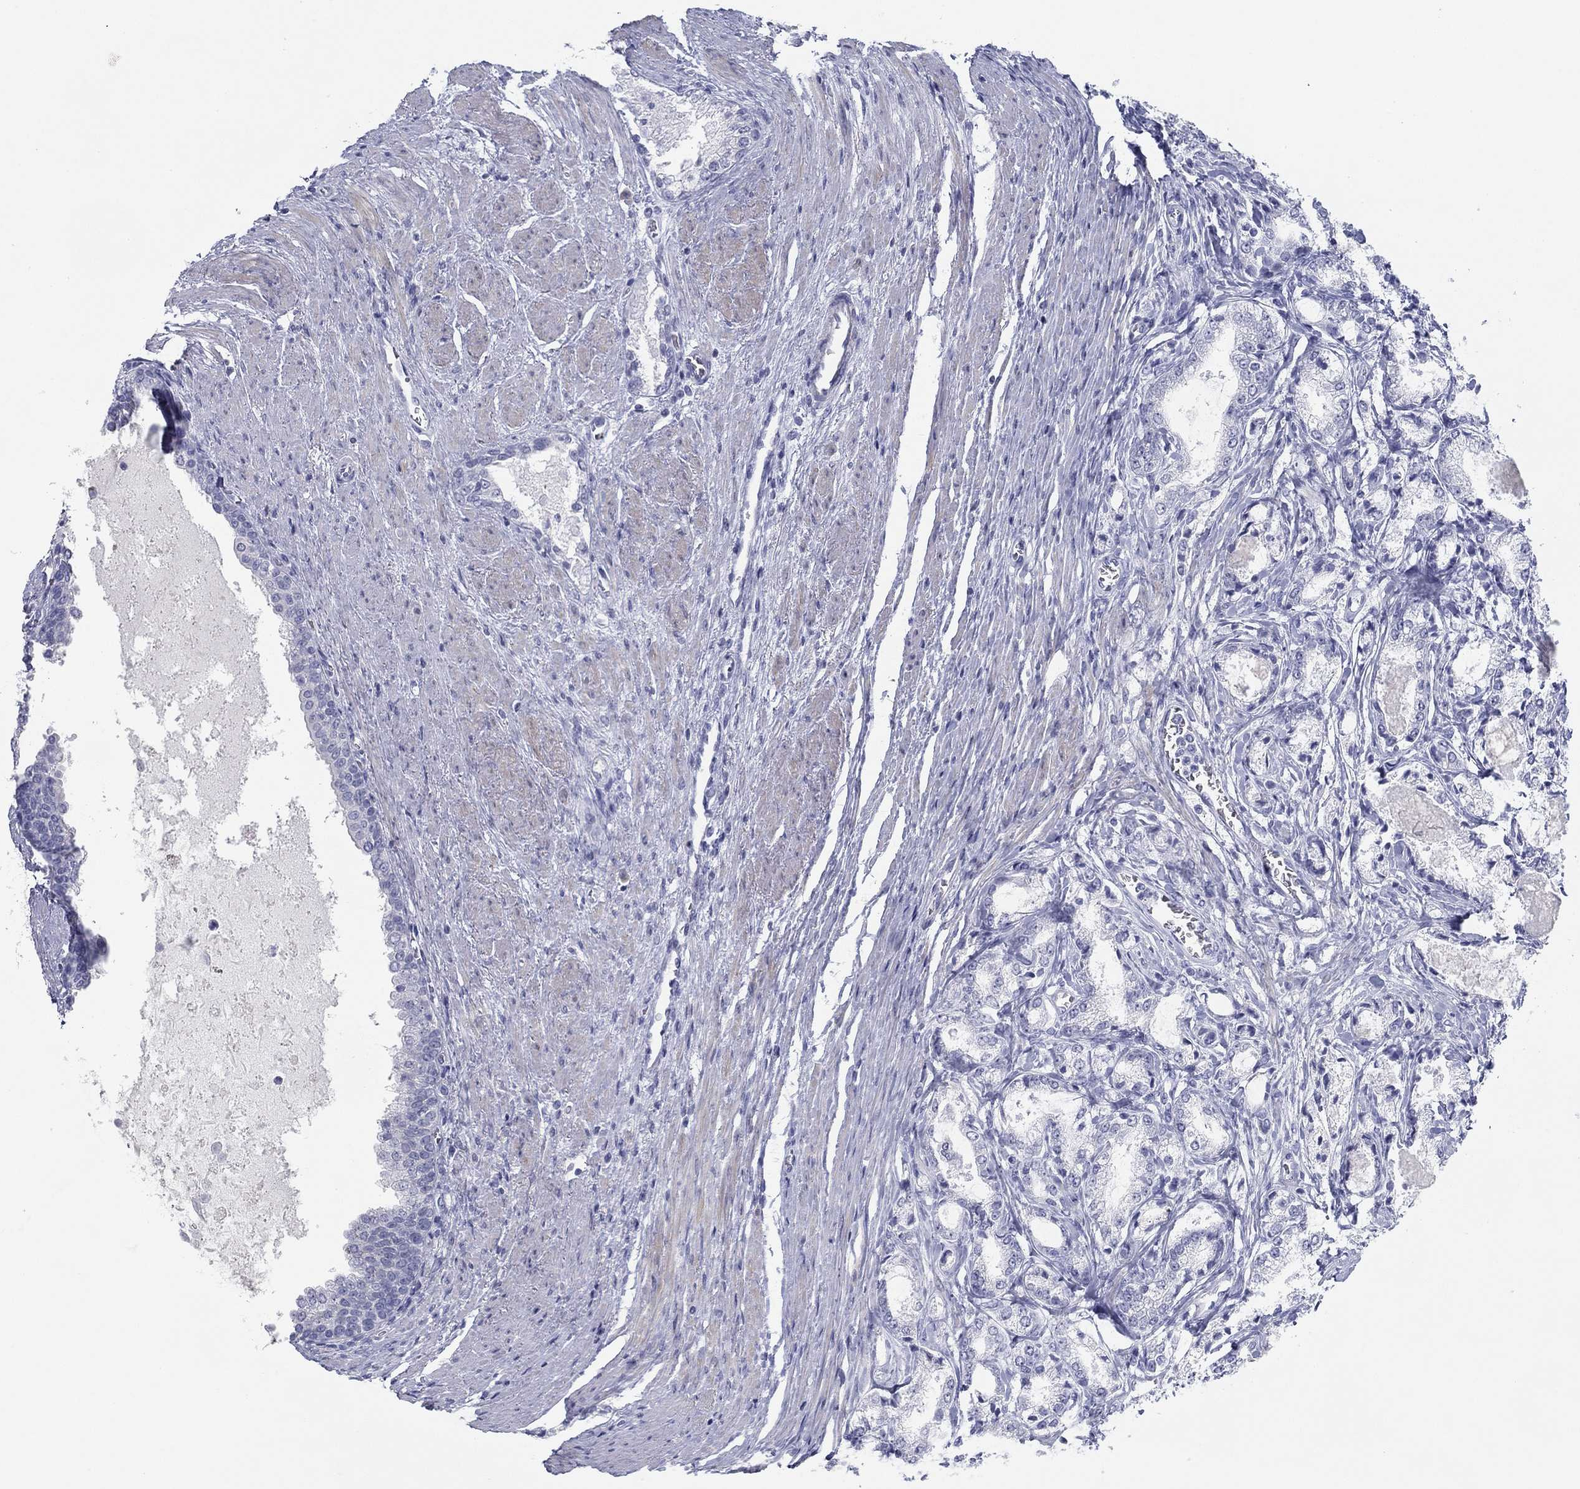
{"staining": {"intensity": "negative", "quantity": "none", "location": "none"}, "tissue": "prostate cancer", "cell_type": "Tumor cells", "image_type": "cancer", "snomed": [{"axis": "morphology", "description": "Adenocarcinoma, NOS"}, {"axis": "topography", "description": "Prostate and seminal vesicle, NOS"}, {"axis": "topography", "description": "Prostate"}], "caption": "IHC of prostate cancer displays no staining in tumor cells.", "gene": "CD79B", "patient": {"sex": "male", "age": 62}}